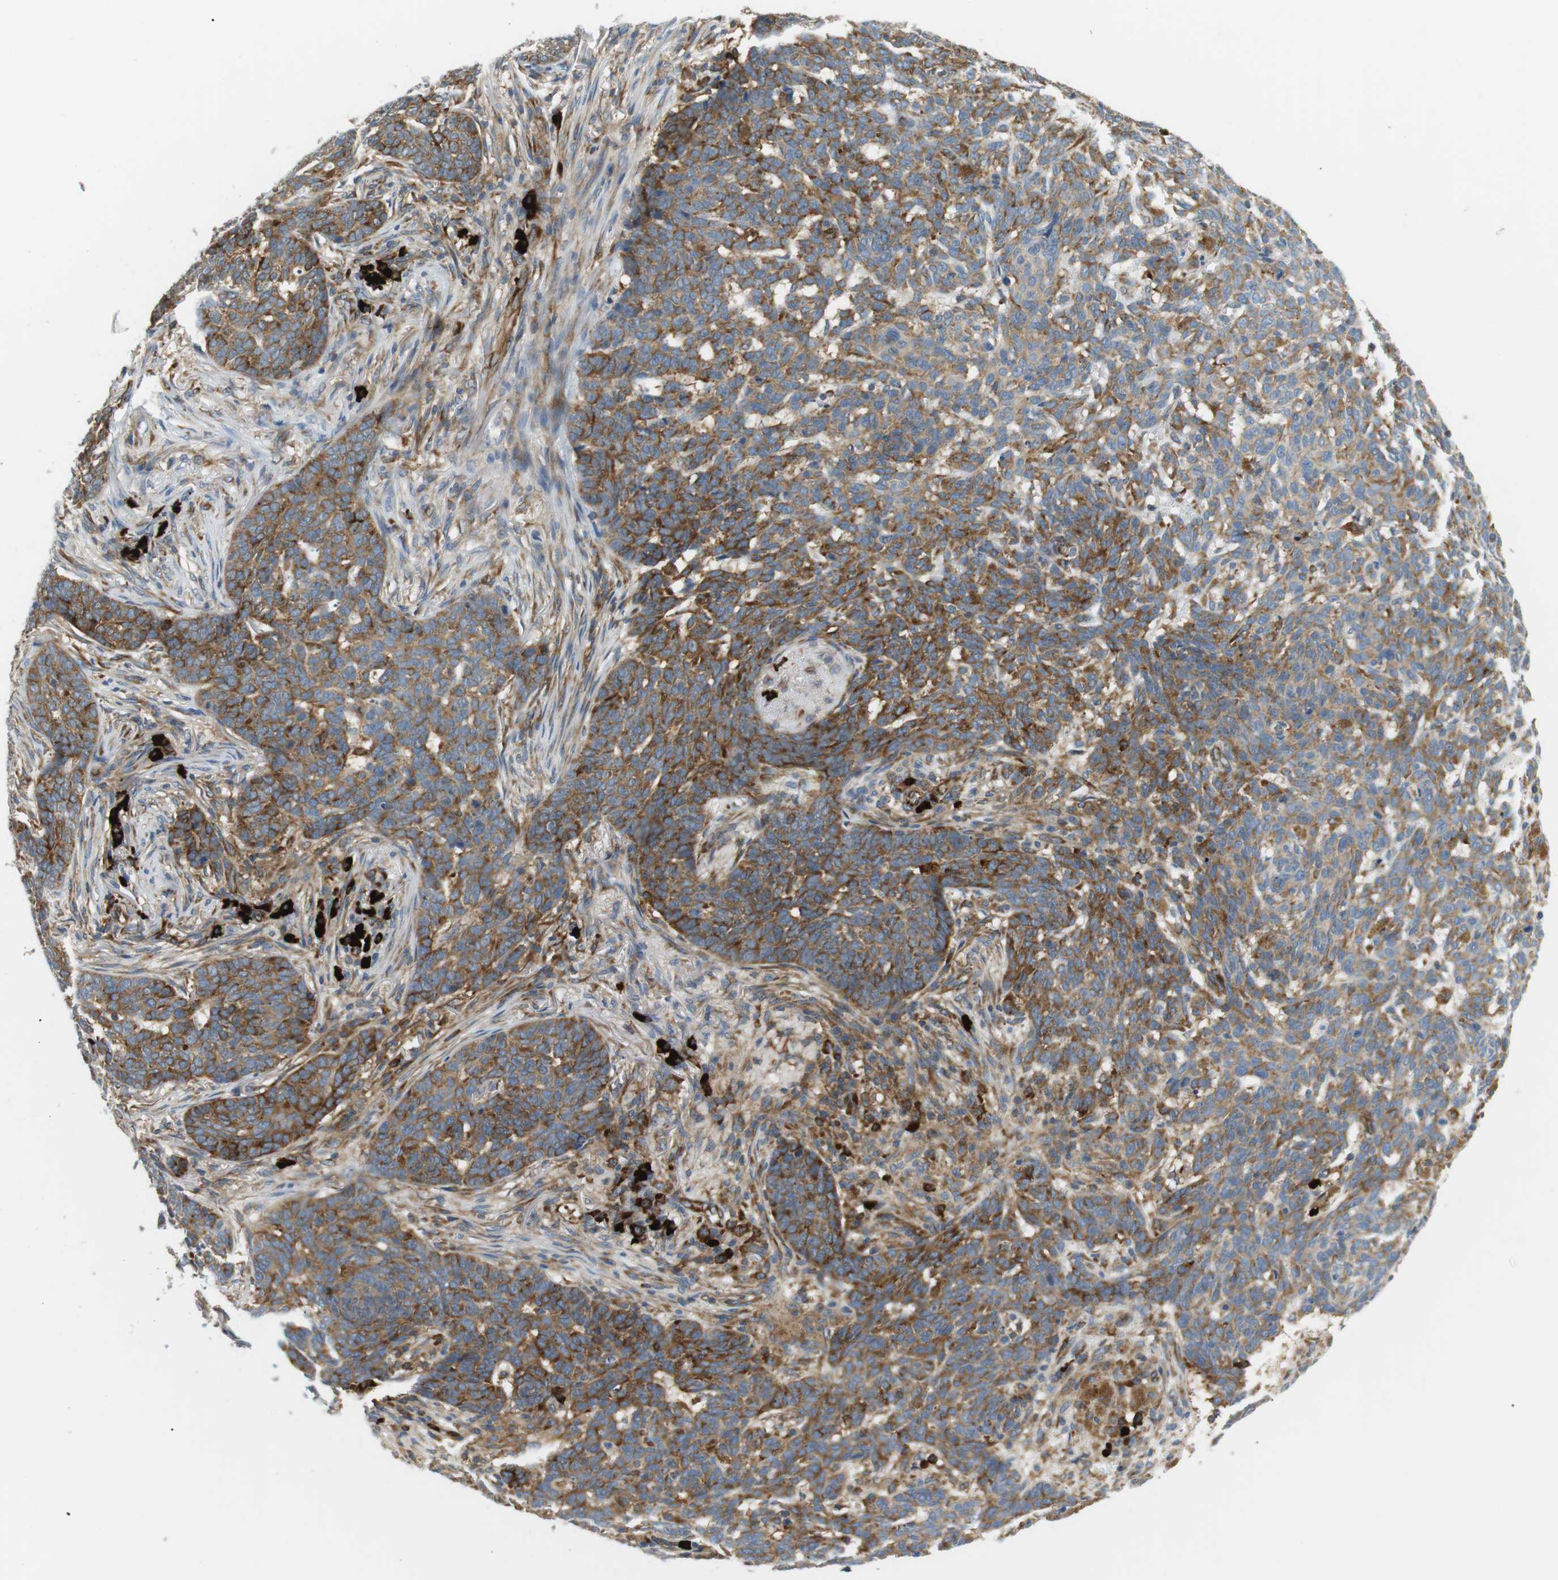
{"staining": {"intensity": "strong", "quantity": ">75%", "location": "cytoplasmic/membranous"}, "tissue": "skin cancer", "cell_type": "Tumor cells", "image_type": "cancer", "snomed": [{"axis": "morphology", "description": "Basal cell carcinoma"}, {"axis": "topography", "description": "Skin"}], "caption": "Immunohistochemical staining of human basal cell carcinoma (skin) exhibits strong cytoplasmic/membranous protein expression in approximately >75% of tumor cells.", "gene": "TMEM200A", "patient": {"sex": "male", "age": 85}}